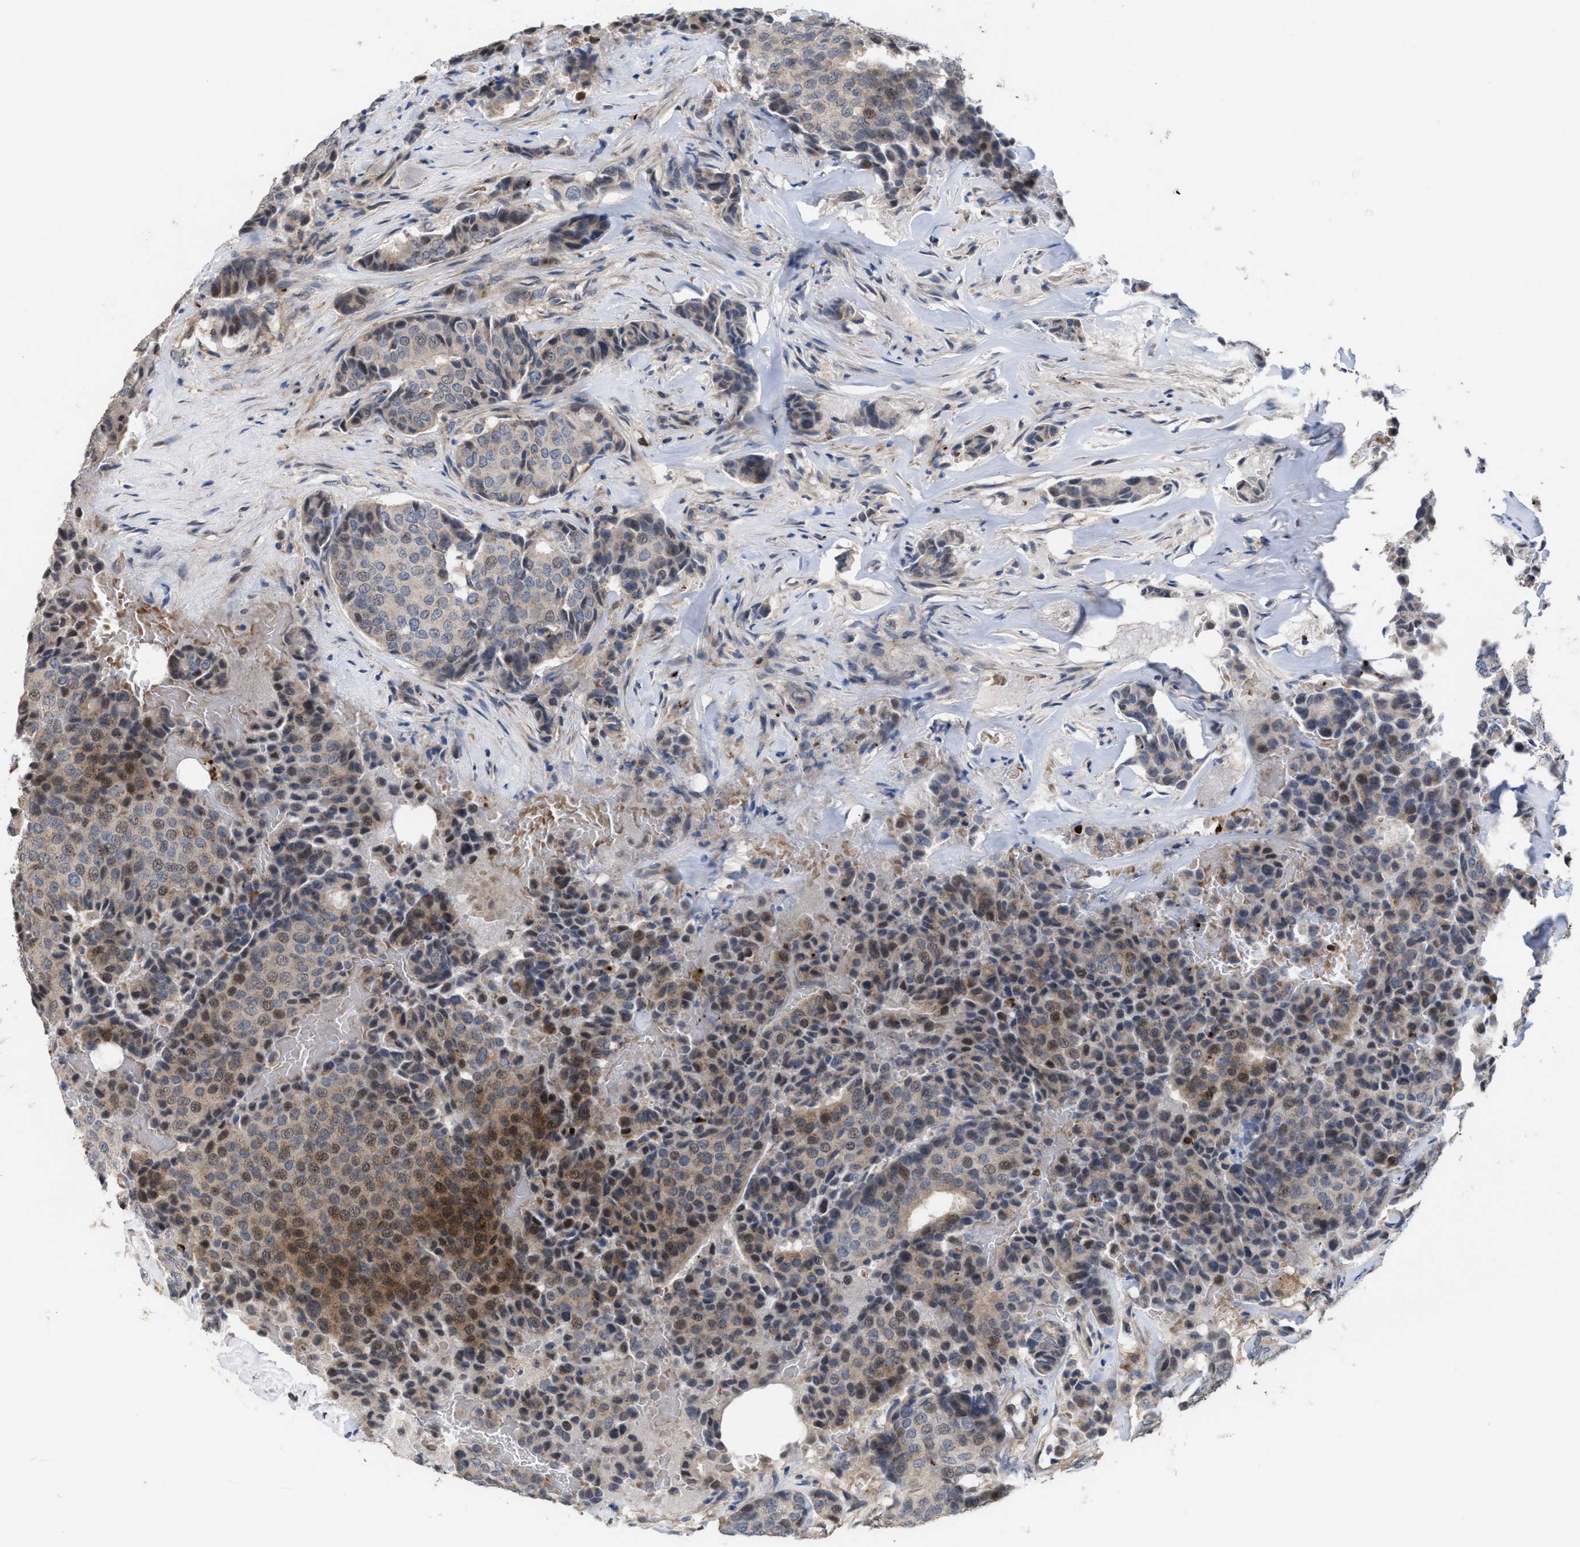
{"staining": {"intensity": "moderate", "quantity": "<25%", "location": "cytoplasmic/membranous,nuclear"}, "tissue": "breast cancer", "cell_type": "Tumor cells", "image_type": "cancer", "snomed": [{"axis": "morphology", "description": "Duct carcinoma"}, {"axis": "topography", "description": "Breast"}], "caption": "High-magnification brightfield microscopy of breast cancer (intraductal carcinoma) stained with DAB (3,3'-diaminobenzidine) (brown) and counterstained with hematoxylin (blue). tumor cells exhibit moderate cytoplasmic/membranous and nuclear expression is present in about<25% of cells.", "gene": "PTPRE", "patient": {"sex": "female", "age": 75}}